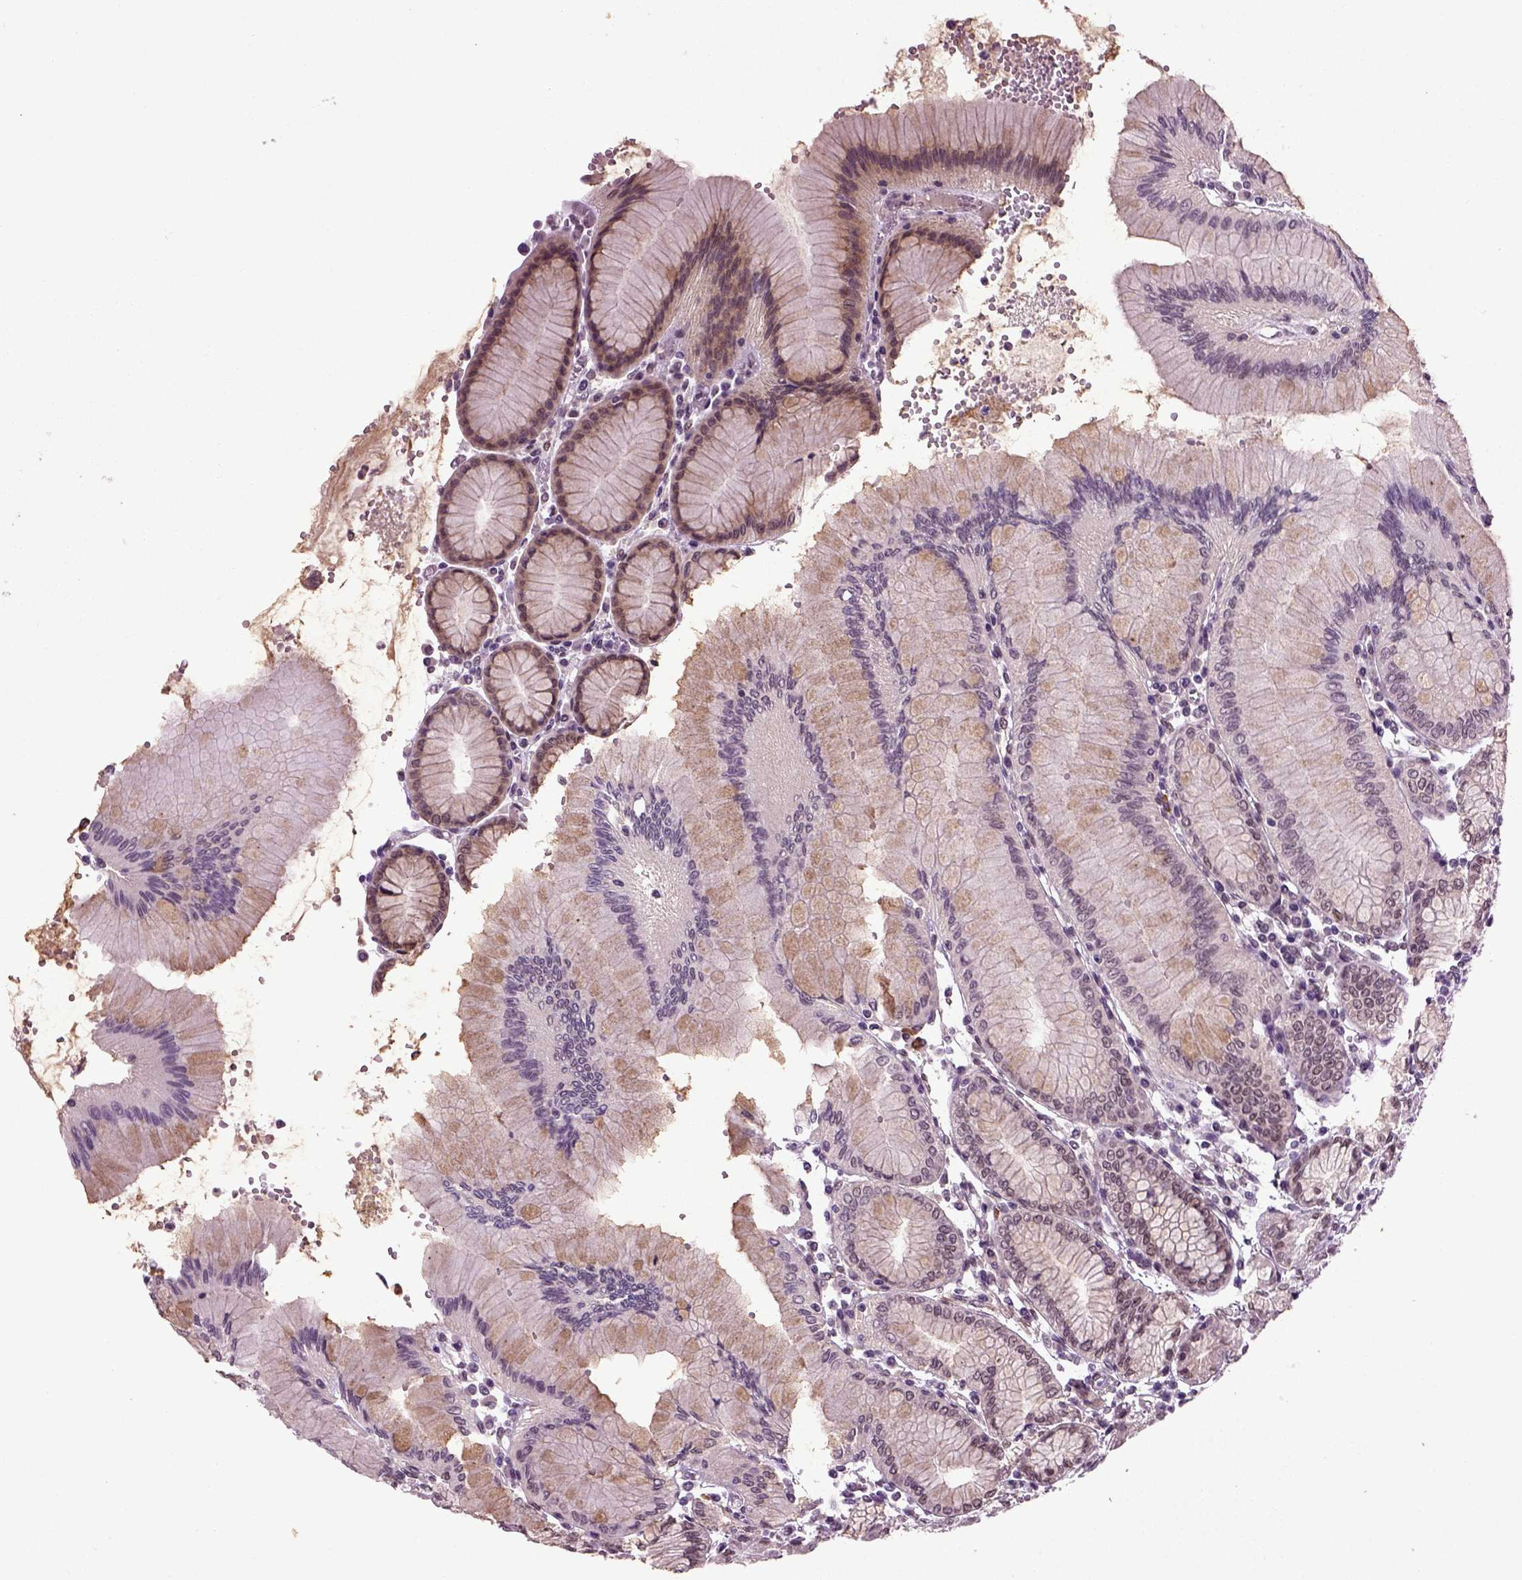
{"staining": {"intensity": "moderate", "quantity": "25%-75%", "location": "cytoplasmic/membranous,nuclear"}, "tissue": "stomach", "cell_type": "Glandular cells", "image_type": "normal", "snomed": [{"axis": "morphology", "description": "Normal tissue, NOS"}, {"axis": "topography", "description": "Skeletal muscle"}, {"axis": "topography", "description": "Stomach"}], "caption": "This is a photomicrograph of immunohistochemistry (IHC) staining of normal stomach, which shows moderate positivity in the cytoplasmic/membranous,nuclear of glandular cells.", "gene": "RCOR3", "patient": {"sex": "female", "age": 57}}